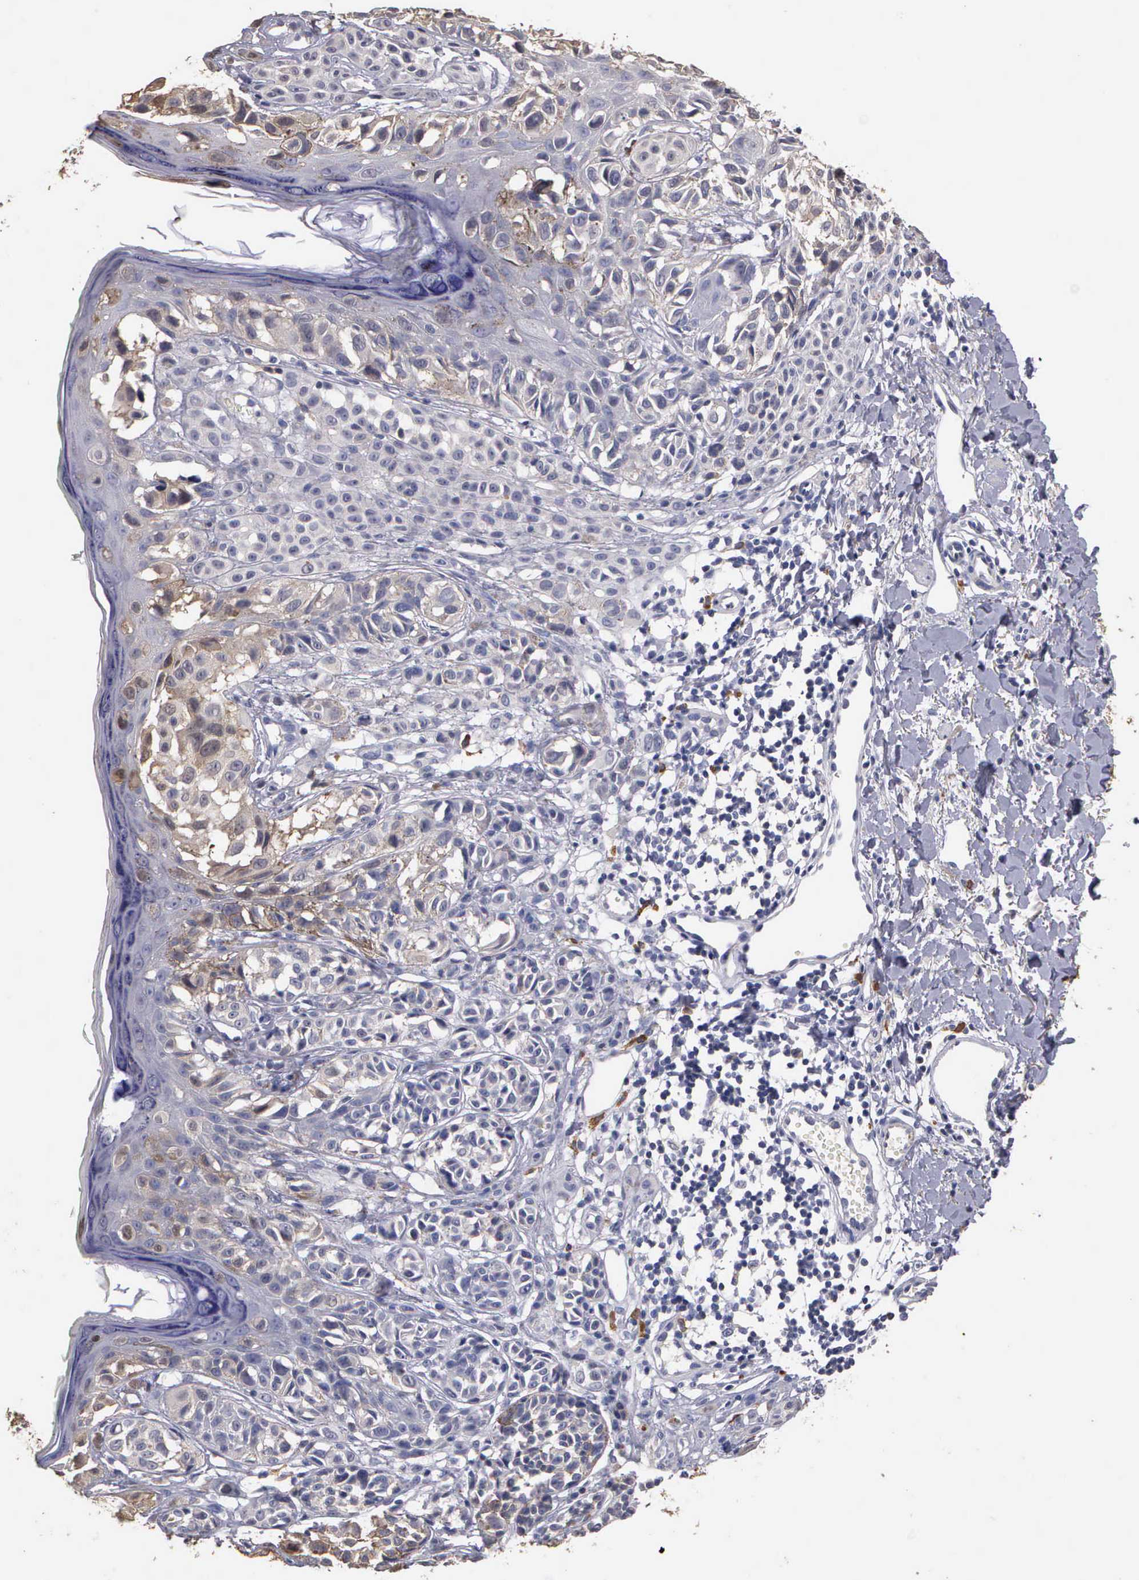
{"staining": {"intensity": "negative", "quantity": "none", "location": "none"}, "tissue": "melanoma", "cell_type": "Tumor cells", "image_type": "cancer", "snomed": [{"axis": "morphology", "description": "Malignant melanoma, NOS"}, {"axis": "topography", "description": "Skin"}], "caption": "IHC photomicrograph of melanoma stained for a protein (brown), which shows no expression in tumor cells.", "gene": "ENO3", "patient": {"sex": "male", "age": 40}}